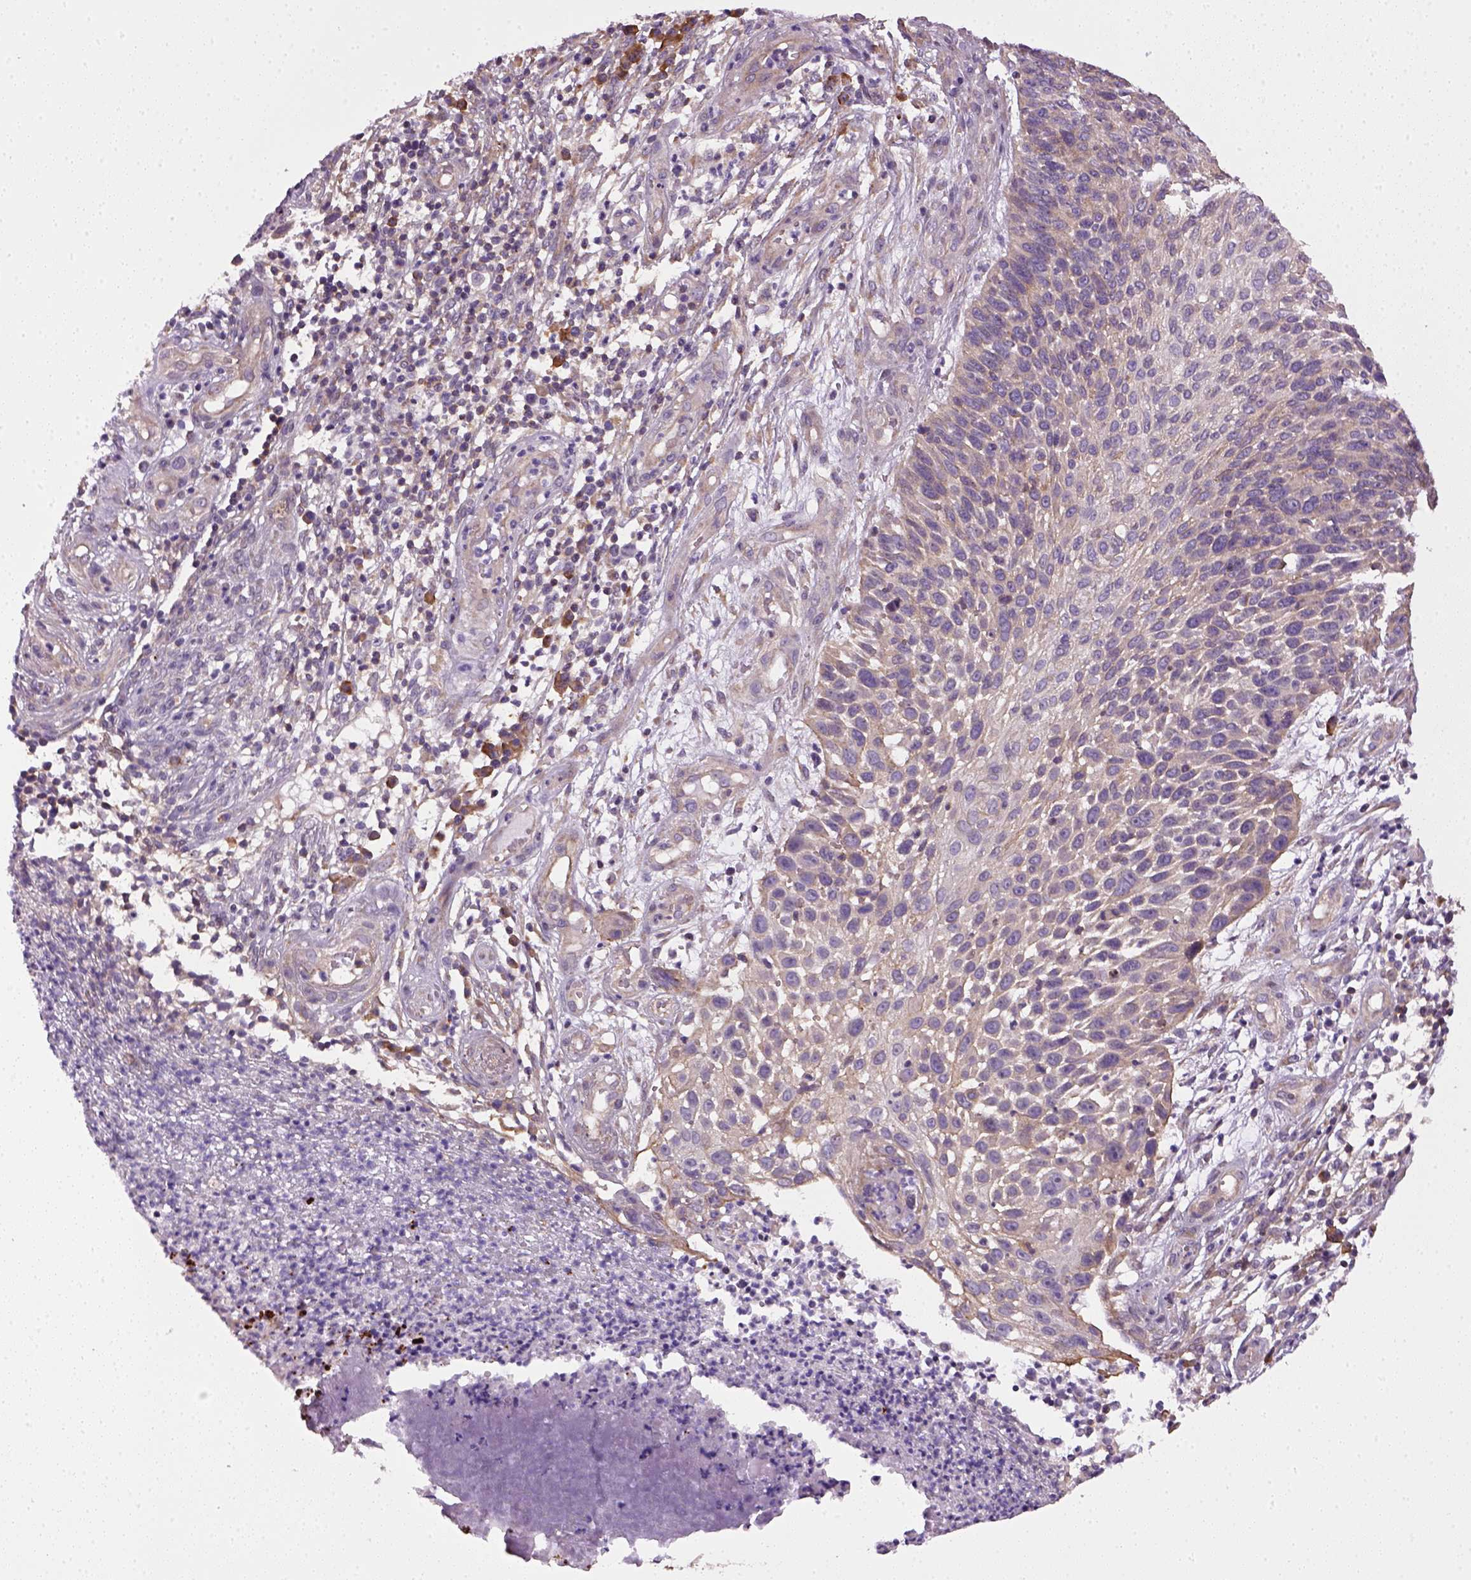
{"staining": {"intensity": "negative", "quantity": "none", "location": "none"}, "tissue": "skin cancer", "cell_type": "Tumor cells", "image_type": "cancer", "snomed": [{"axis": "morphology", "description": "Squamous cell carcinoma, NOS"}, {"axis": "topography", "description": "Skin"}], "caption": "Immunohistochemical staining of skin cancer (squamous cell carcinoma) displays no significant staining in tumor cells.", "gene": "TPRG1", "patient": {"sex": "male", "age": 92}}